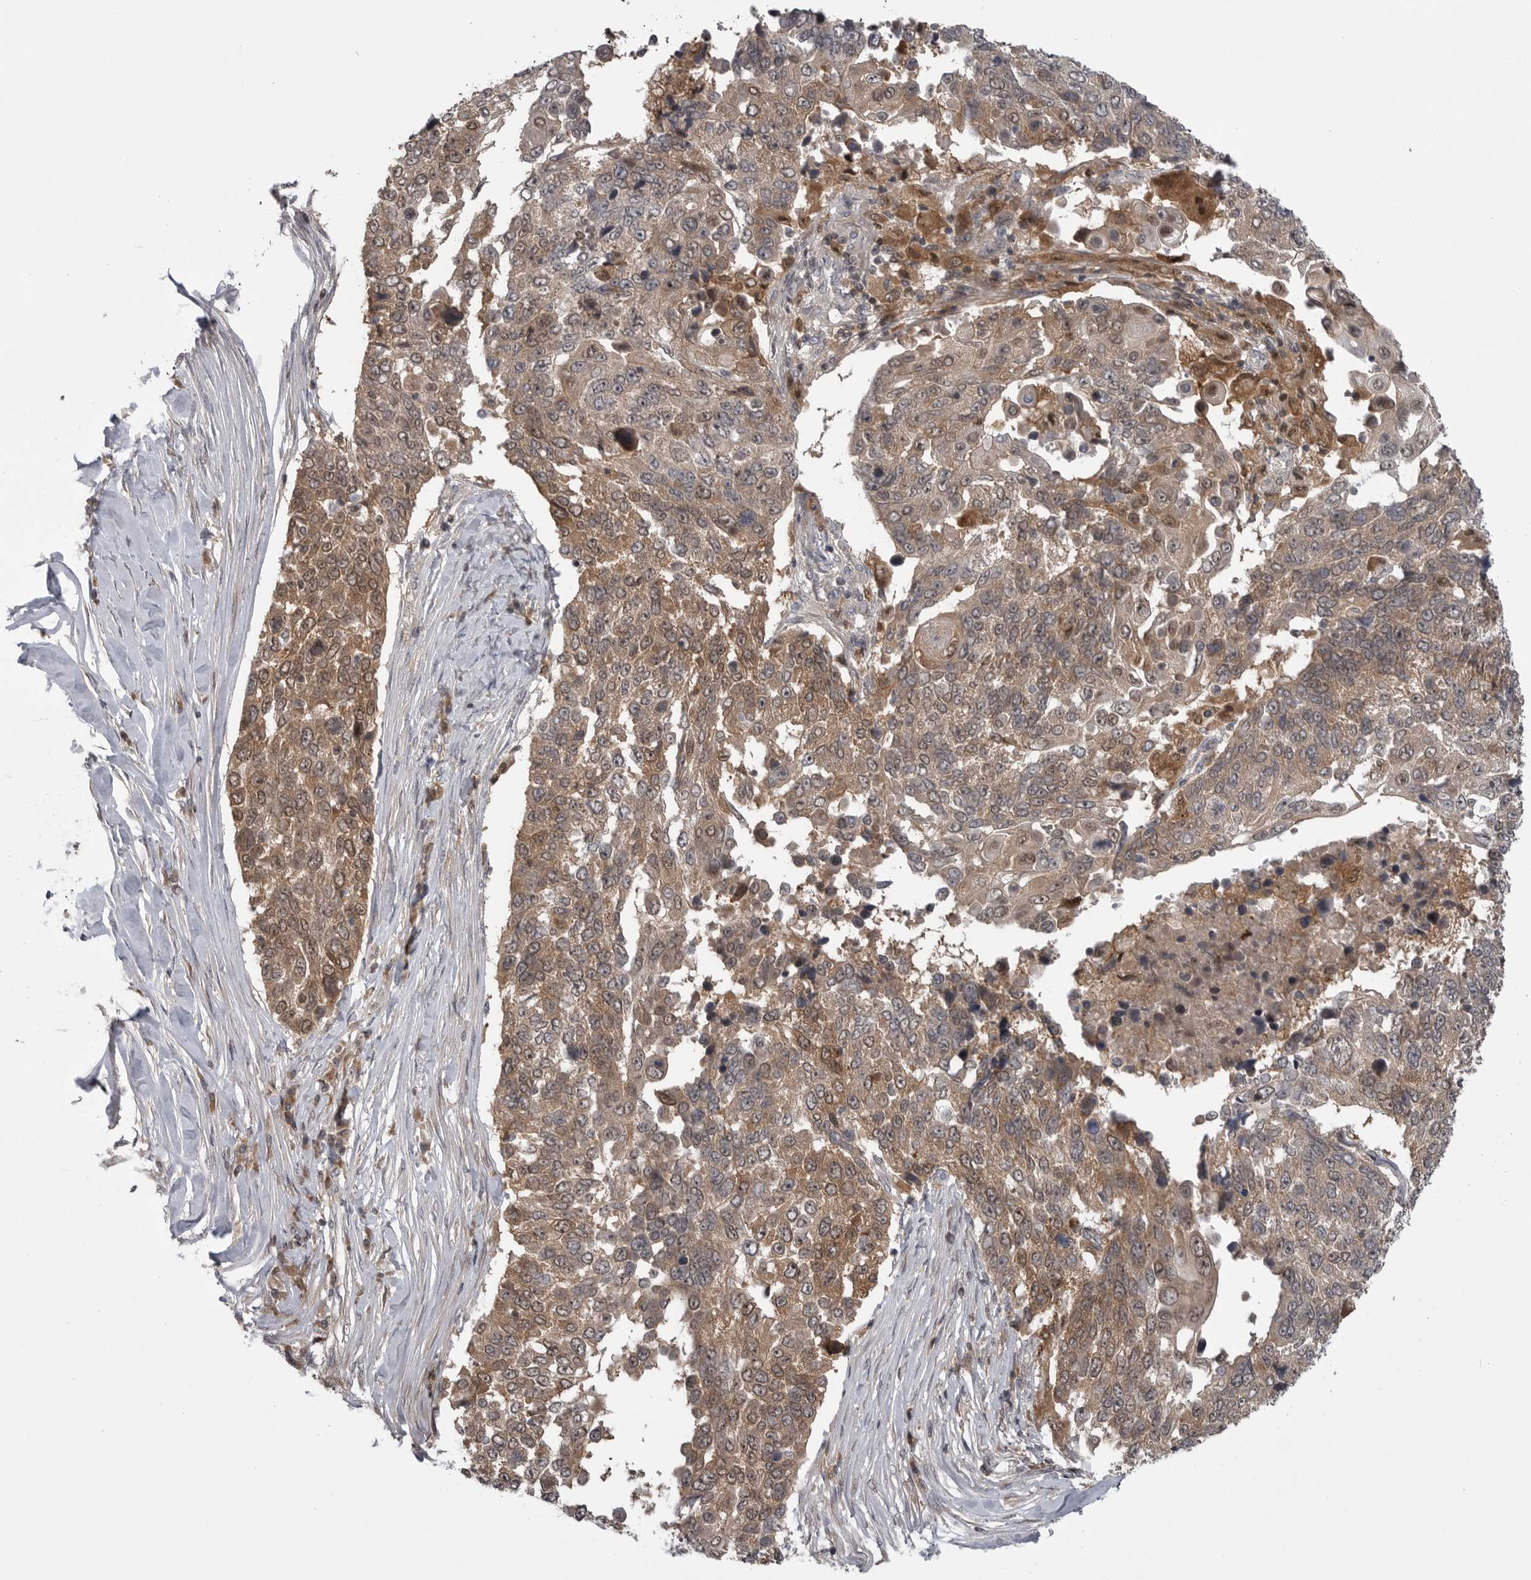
{"staining": {"intensity": "moderate", "quantity": ">75%", "location": "cytoplasmic/membranous"}, "tissue": "lung cancer", "cell_type": "Tumor cells", "image_type": "cancer", "snomed": [{"axis": "morphology", "description": "Squamous cell carcinoma, NOS"}, {"axis": "topography", "description": "Lung"}], "caption": "A medium amount of moderate cytoplasmic/membranous expression is appreciated in about >75% of tumor cells in lung cancer tissue. The protein of interest is stained brown, and the nuclei are stained in blue (DAB (3,3'-diaminobenzidine) IHC with brightfield microscopy, high magnification).", "gene": "MAPK13", "patient": {"sex": "male", "age": 66}}